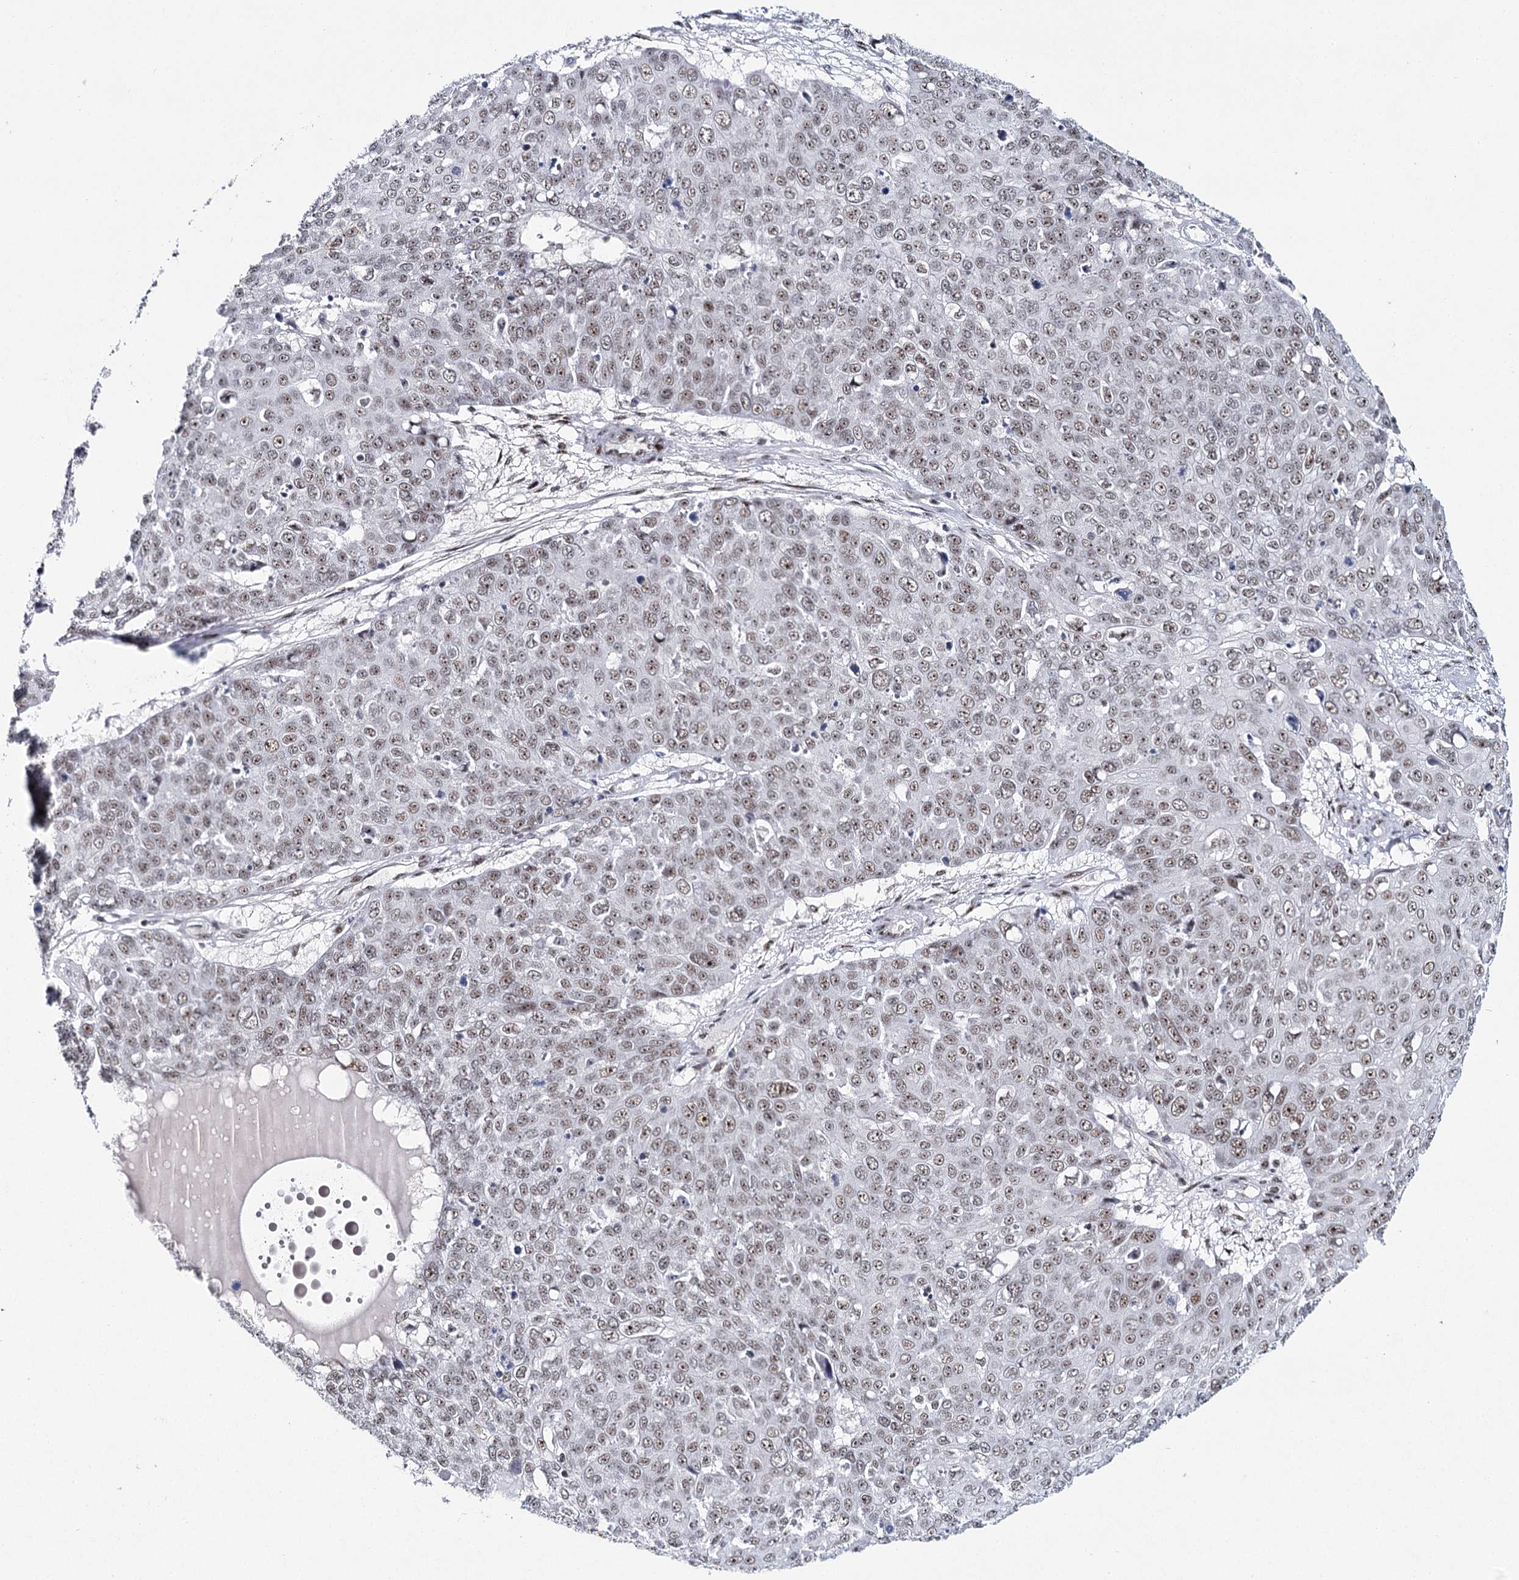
{"staining": {"intensity": "moderate", "quantity": ">75%", "location": "nuclear"}, "tissue": "skin cancer", "cell_type": "Tumor cells", "image_type": "cancer", "snomed": [{"axis": "morphology", "description": "Squamous cell carcinoma, NOS"}, {"axis": "topography", "description": "Skin"}], "caption": "High-power microscopy captured an IHC histopathology image of skin cancer (squamous cell carcinoma), revealing moderate nuclear staining in about >75% of tumor cells.", "gene": "SCAF8", "patient": {"sex": "male", "age": 71}}